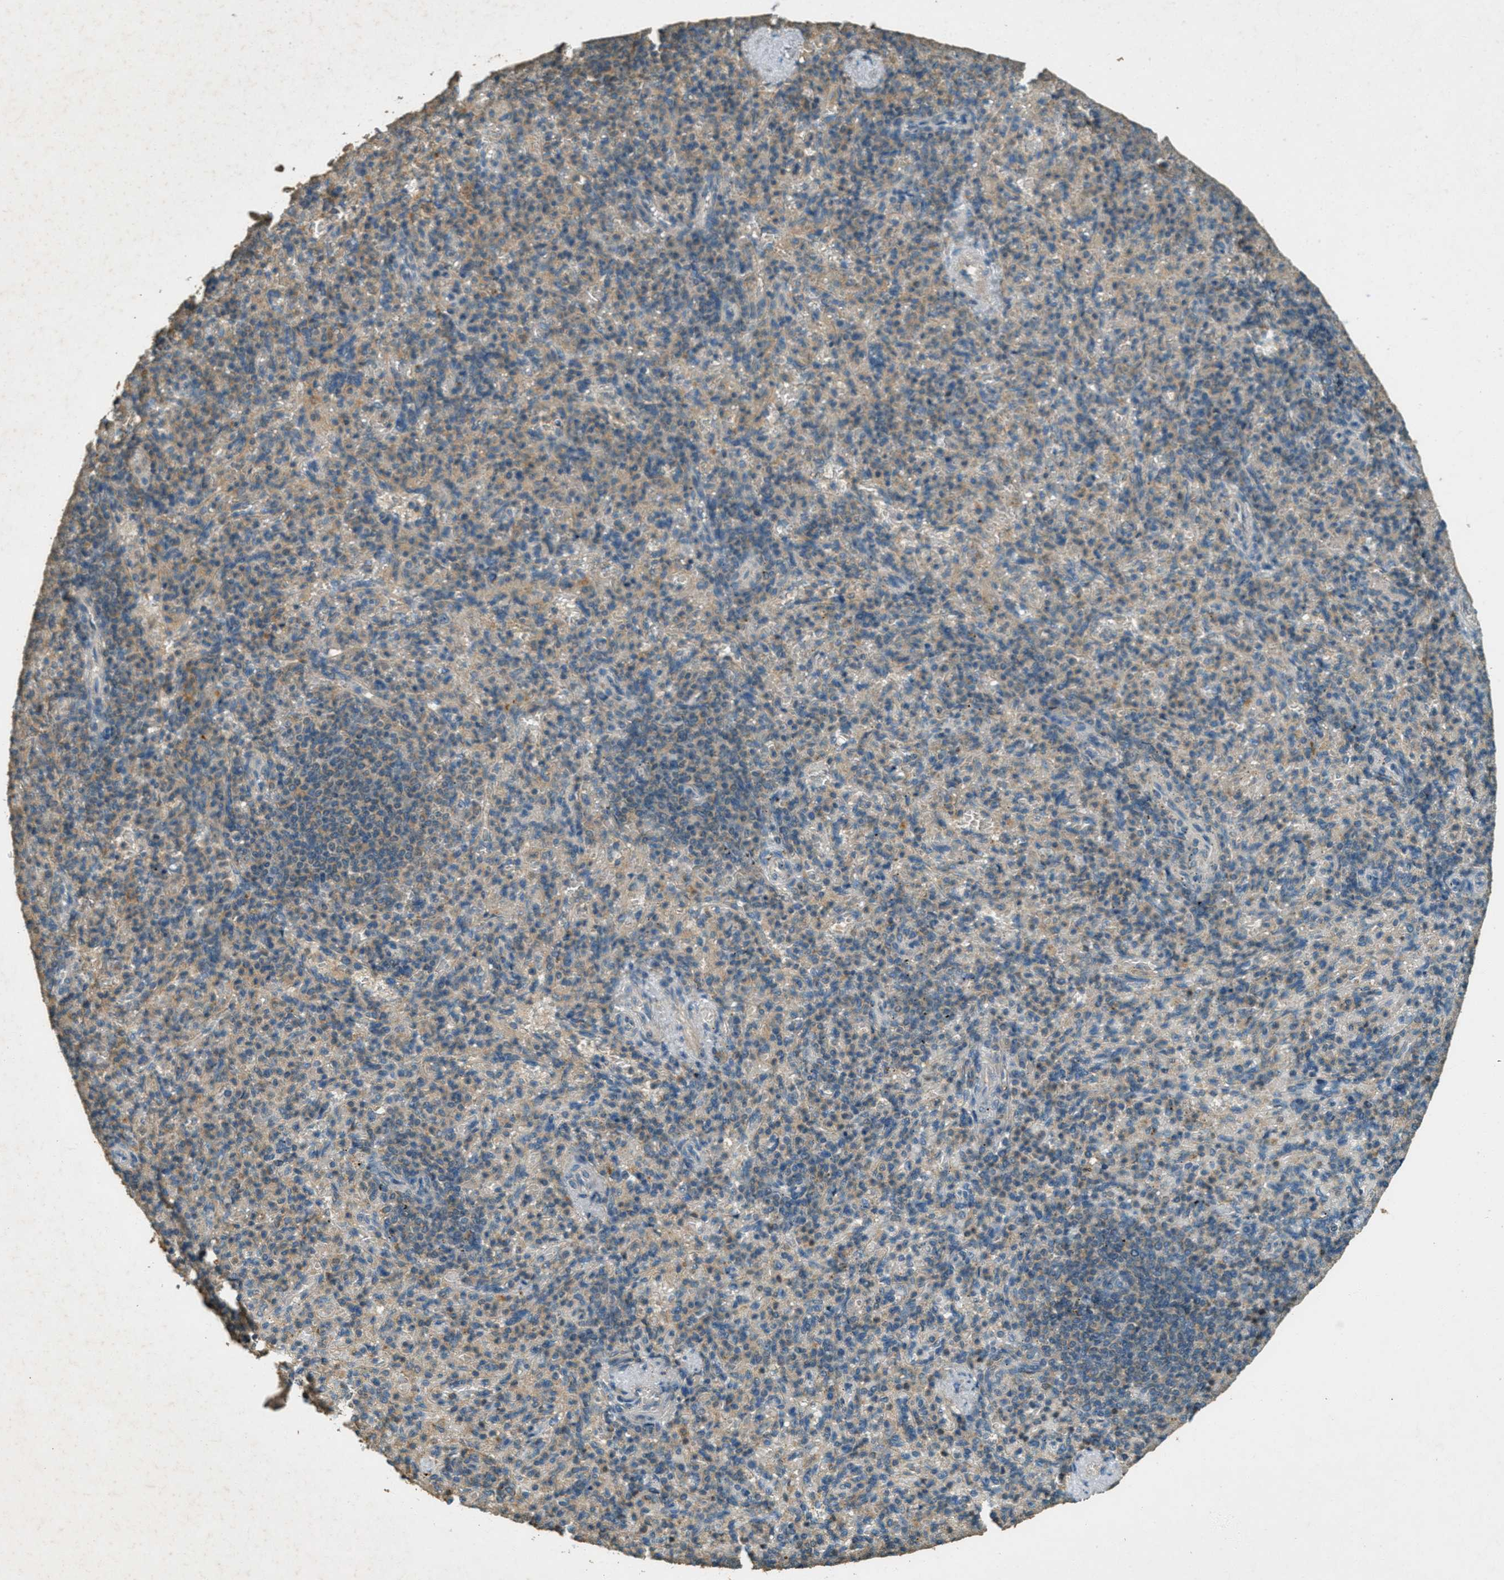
{"staining": {"intensity": "weak", "quantity": "25%-75%", "location": "cytoplasmic/membranous"}, "tissue": "spleen", "cell_type": "Cells in red pulp", "image_type": "normal", "snomed": [{"axis": "morphology", "description": "Normal tissue, NOS"}, {"axis": "topography", "description": "Spleen"}], "caption": "The histopathology image displays a brown stain indicating the presence of a protein in the cytoplasmic/membranous of cells in red pulp in spleen. (Stains: DAB (3,3'-diaminobenzidine) in brown, nuclei in blue, Microscopy: brightfield microscopy at high magnification).", "gene": "NUDT4B", "patient": {"sex": "female", "age": 74}}